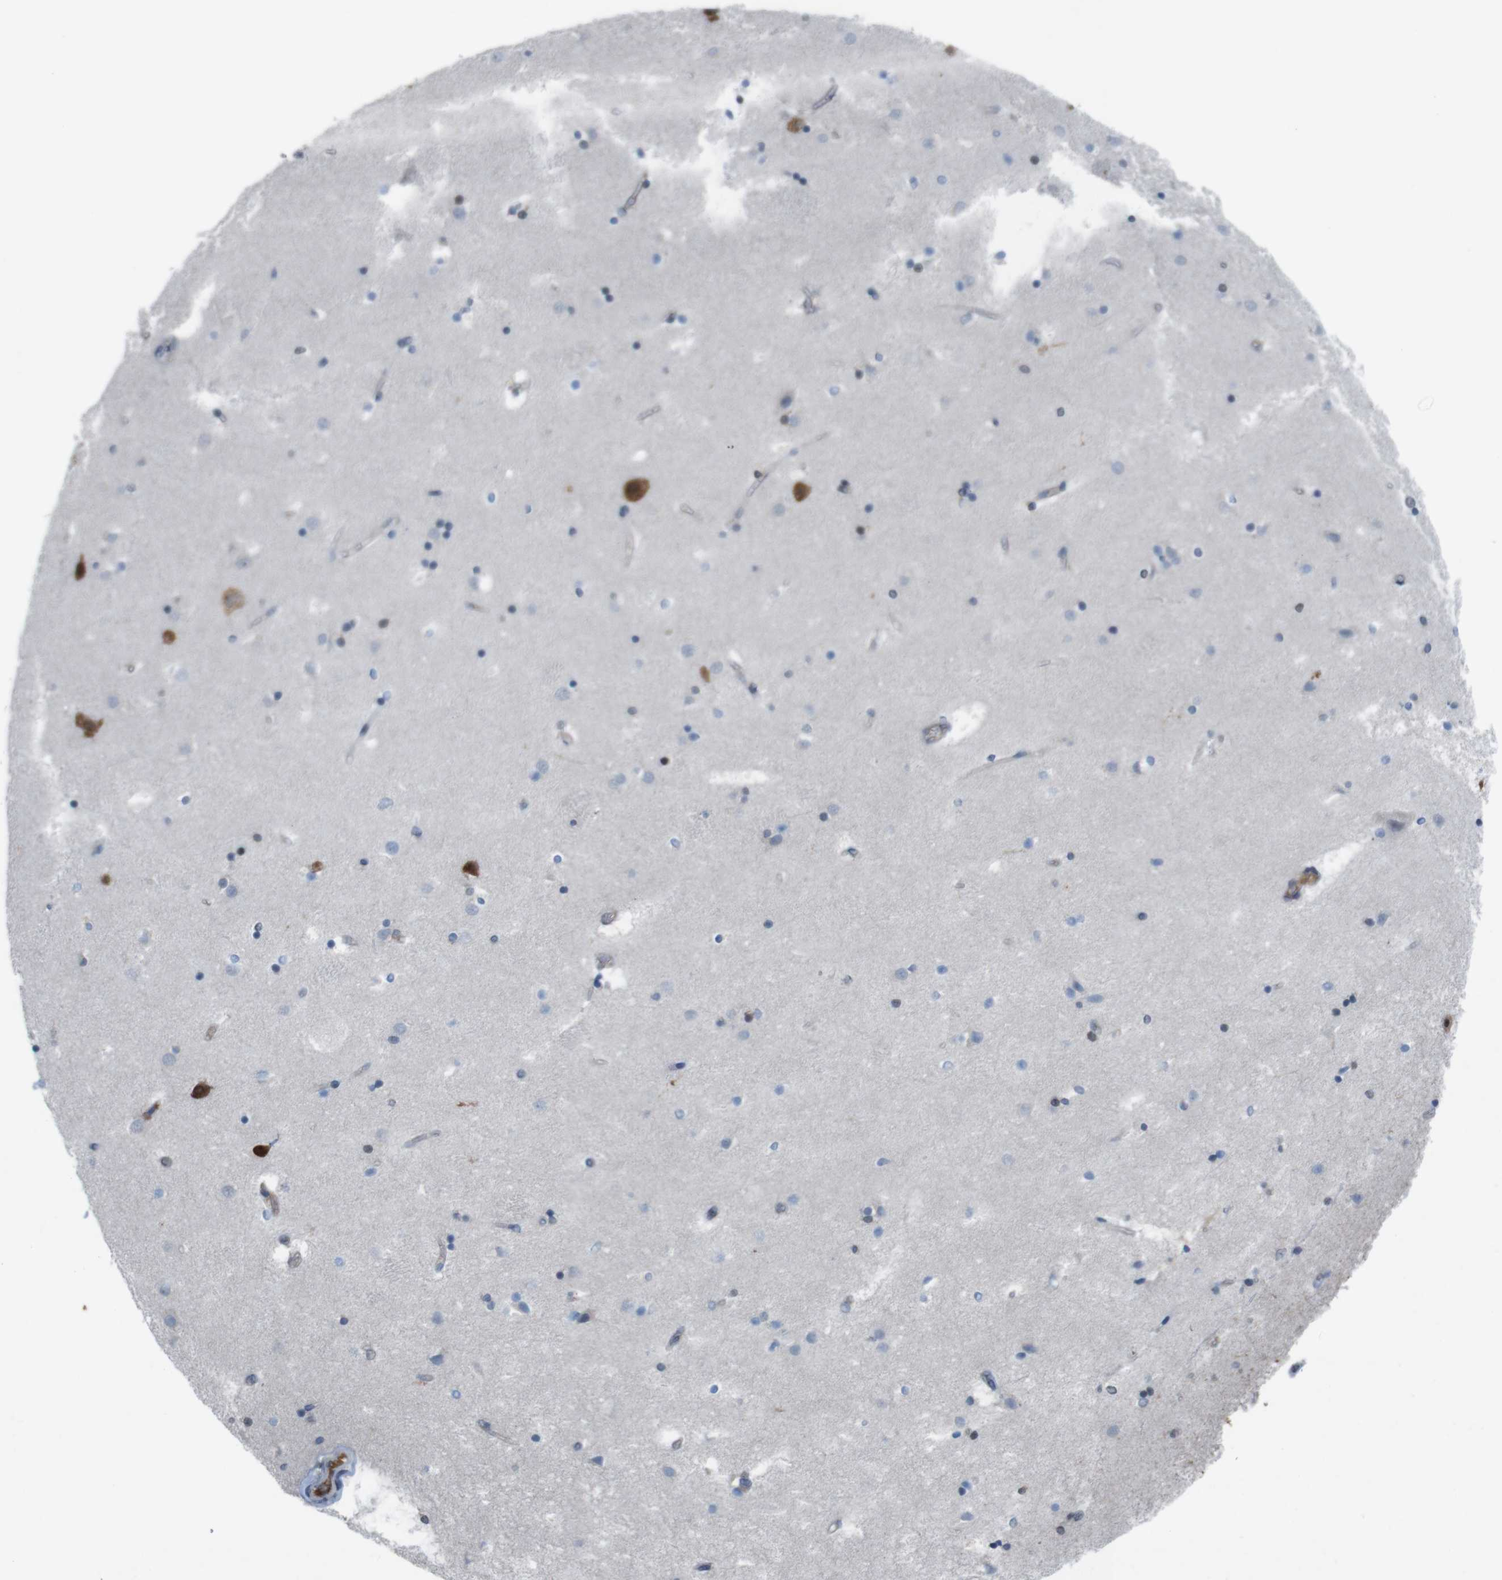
{"staining": {"intensity": "weak", "quantity": "<25%", "location": "cytoplasmic/membranous"}, "tissue": "caudate", "cell_type": "Glial cells", "image_type": "normal", "snomed": [{"axis": "morphology", "description": "Normal tissue, NOS"}, {"axis": "topography", "description": "Lateral ventricle wall"}], "caption": "High power microscopy image of an IHC image of unremarkable caudate, revealing no significant expression in glial cells.", "gene": "SUB1", "patient": {"sex": "male", "age": 45}}